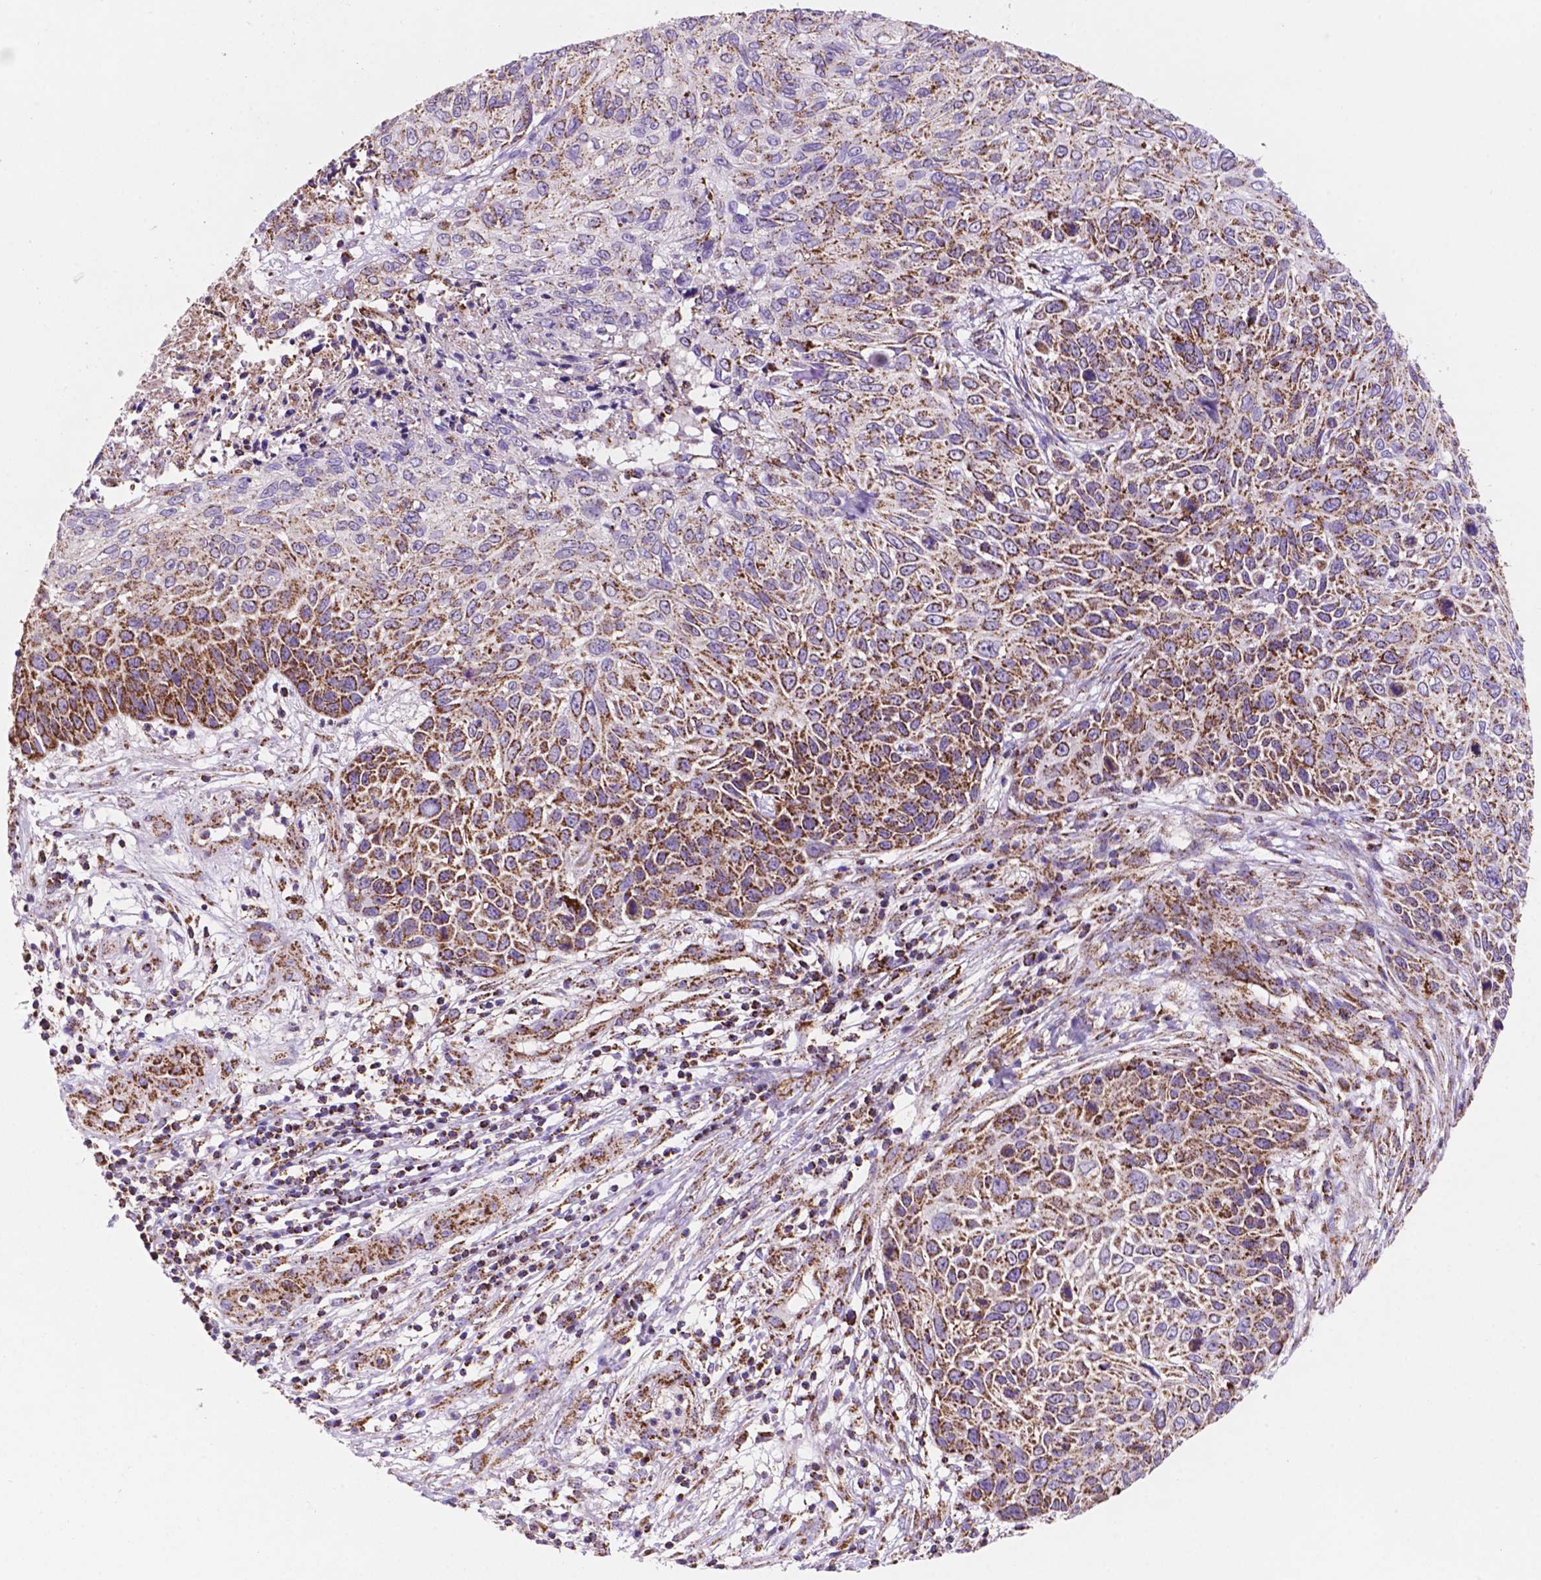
{"staining": {"intensity": "moderate", "quantity": ">75%", "location": "cytoplasmic/membranous"}, "tissue": "skin cancer", "cell_type": "Tumor cells", "image_type": "cancer", "snomed": [{"axis": "morphology", "description": "Squamous cell carcinoma, NOS"}, {"axis": "topography", "description": "Skin"}], "caption": "Immunohistochemical staining of squamous cell carcinoma (skin) reveals medium levels of moderate cytoplasmic/membranous staining in approximately >75% of tumor cells.", "gene": "HSPD1", "patient": {"sex": "male", "age": 92}}